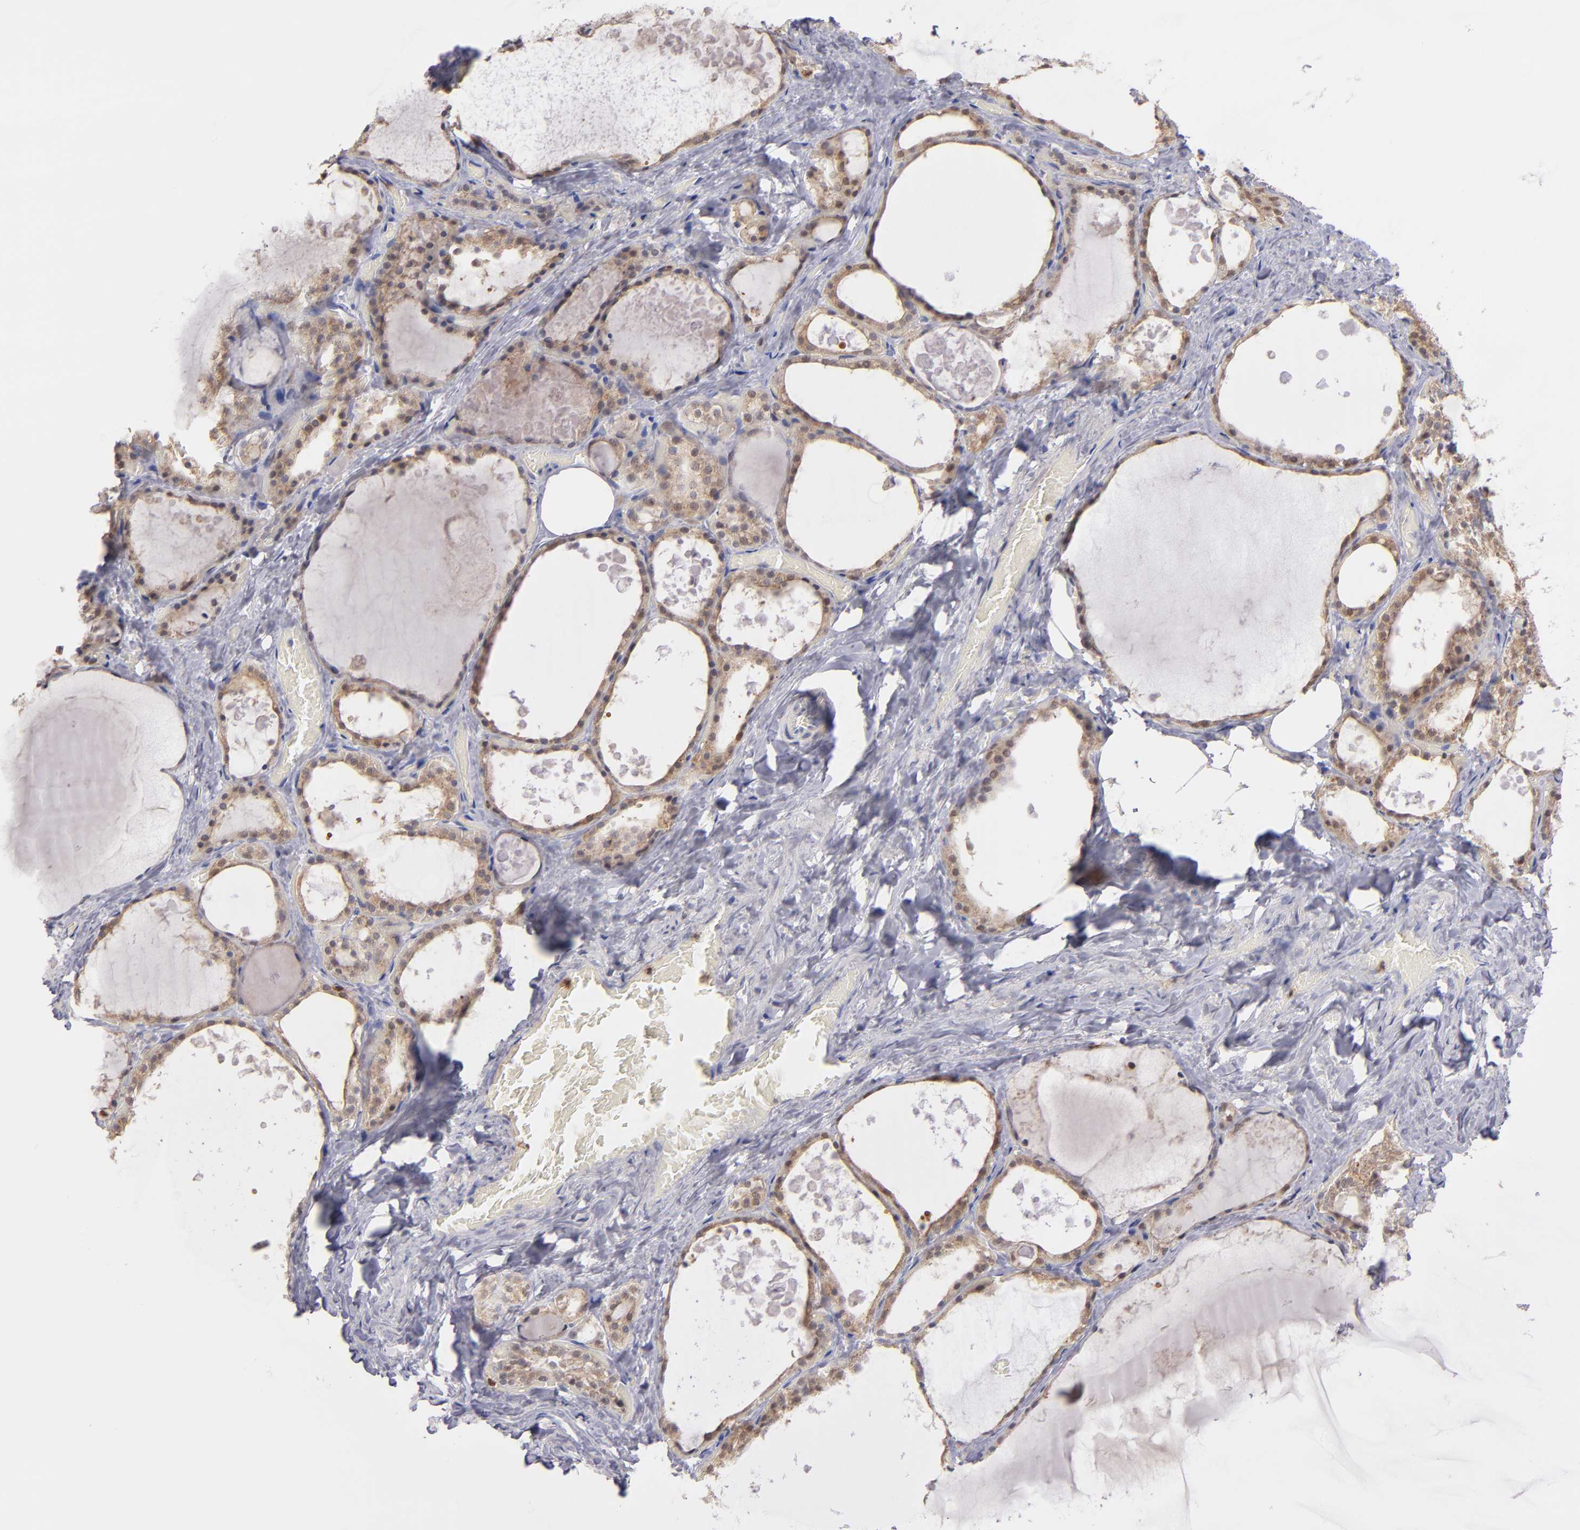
{"staining": {"intensity": "moderate", "quantity": ">75%", "location": "cytoplasmic/membranous"}, "tissue": "thyroid gland", "cell_type": "Glandular cells", "image_type": "normal", "snomed": [{"axis": "morphology", "description": "Normal tissue, NOS"}, {"axis": "topography", "description": "Thyroid gland"}], "caption": "Thyroid gland was stained to show a protein in brown. There is medium levels of moderate cytoplasmic/membranous staining in approximately >75% of glandular cells. (DAB = brown stain, brightfield microscopy at high magnification).", "gene": "PRKCD", "patient": {"sex": "male", "age": 61}}